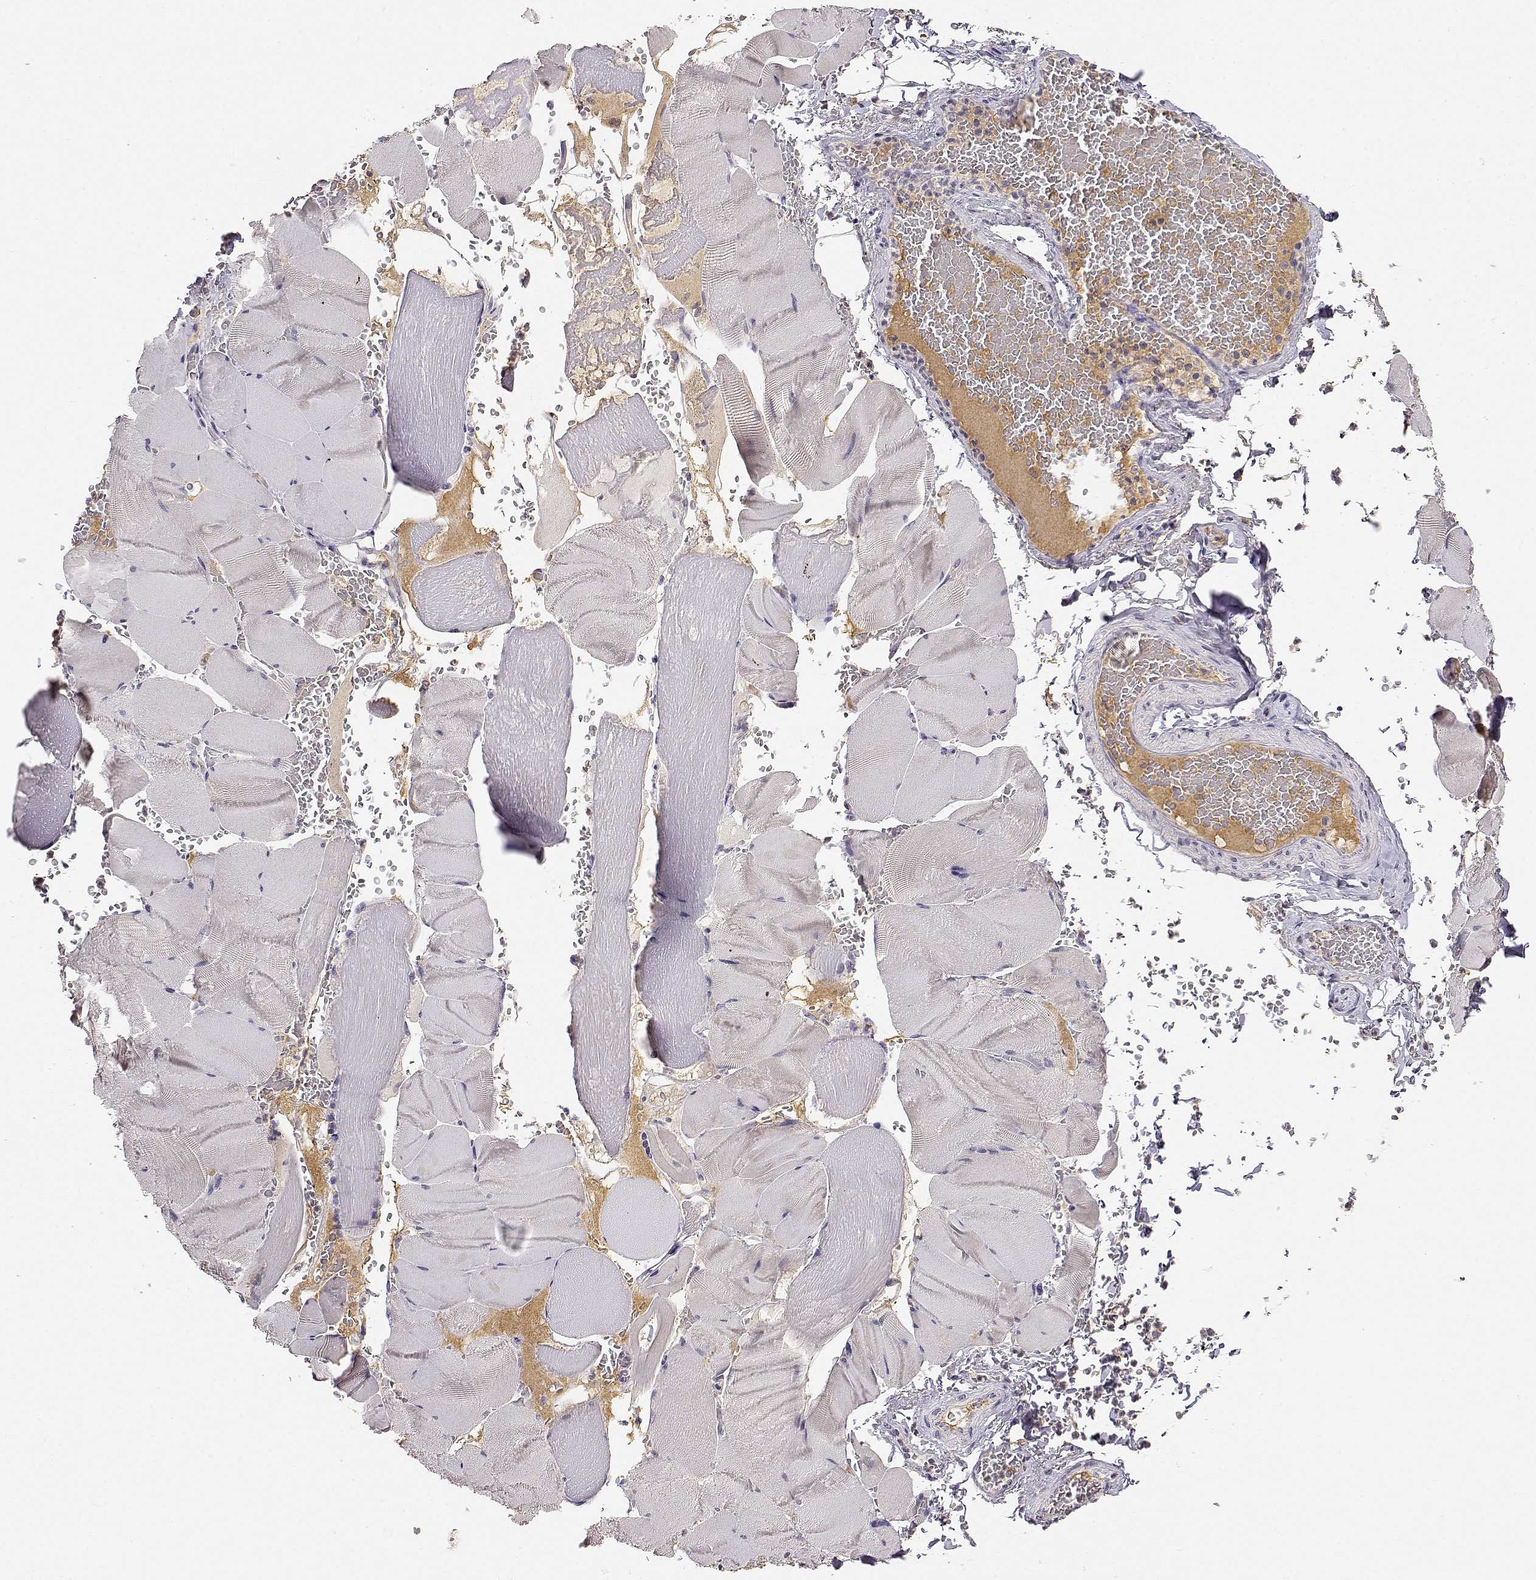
{"staining": {"intensity": "negative", "quantity": "none", "location": "none"}, "tissue": "skeletal muscle", "cell_type": "Myocytes", "image_type": "normal", "snomed": [{"axis": "morphology", "description": "Normal tissue, NOS"}, {"axis": "topography", "description": "Skeletal muscle"}], "caption": "The image reveals no staining of myocytes in unremarkable skeletal muscle.", "gene": "TACR1", "patient": {"sex": "male", "age": 56}}